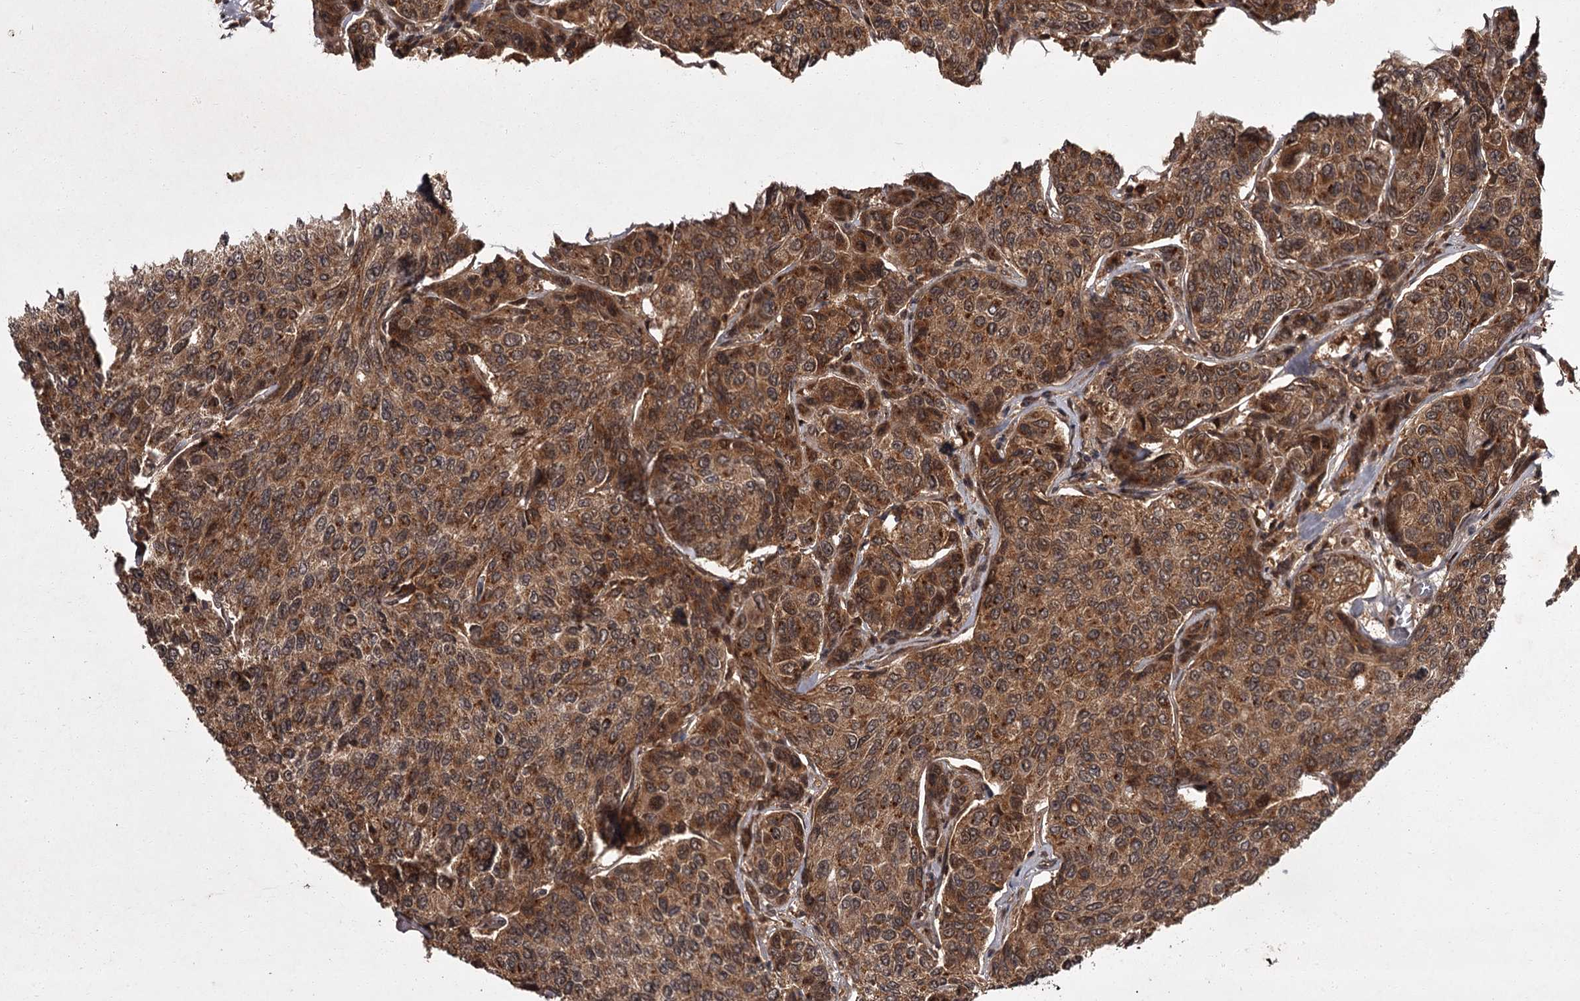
{"staining": {"intensity": "strong", "quantity": ">75%", "location": "cytoplasmic/membranous"}, "tissue": "breast cancer", "cell_type": "Tumor cells", "image_type": "cancer", "snomed": [{"axis": "morphology", "description": "Duct carcinoma"}, {"axis": "topography", "description": "Breast"}], "caption": "Strong cytoplasmic/membranous expression for a protein is present in about >75% of tumor cells of breast cancer using immunohistochemistry.", "gene": "TBC1D23", "patient": {"sex": "female", "age": 55}}